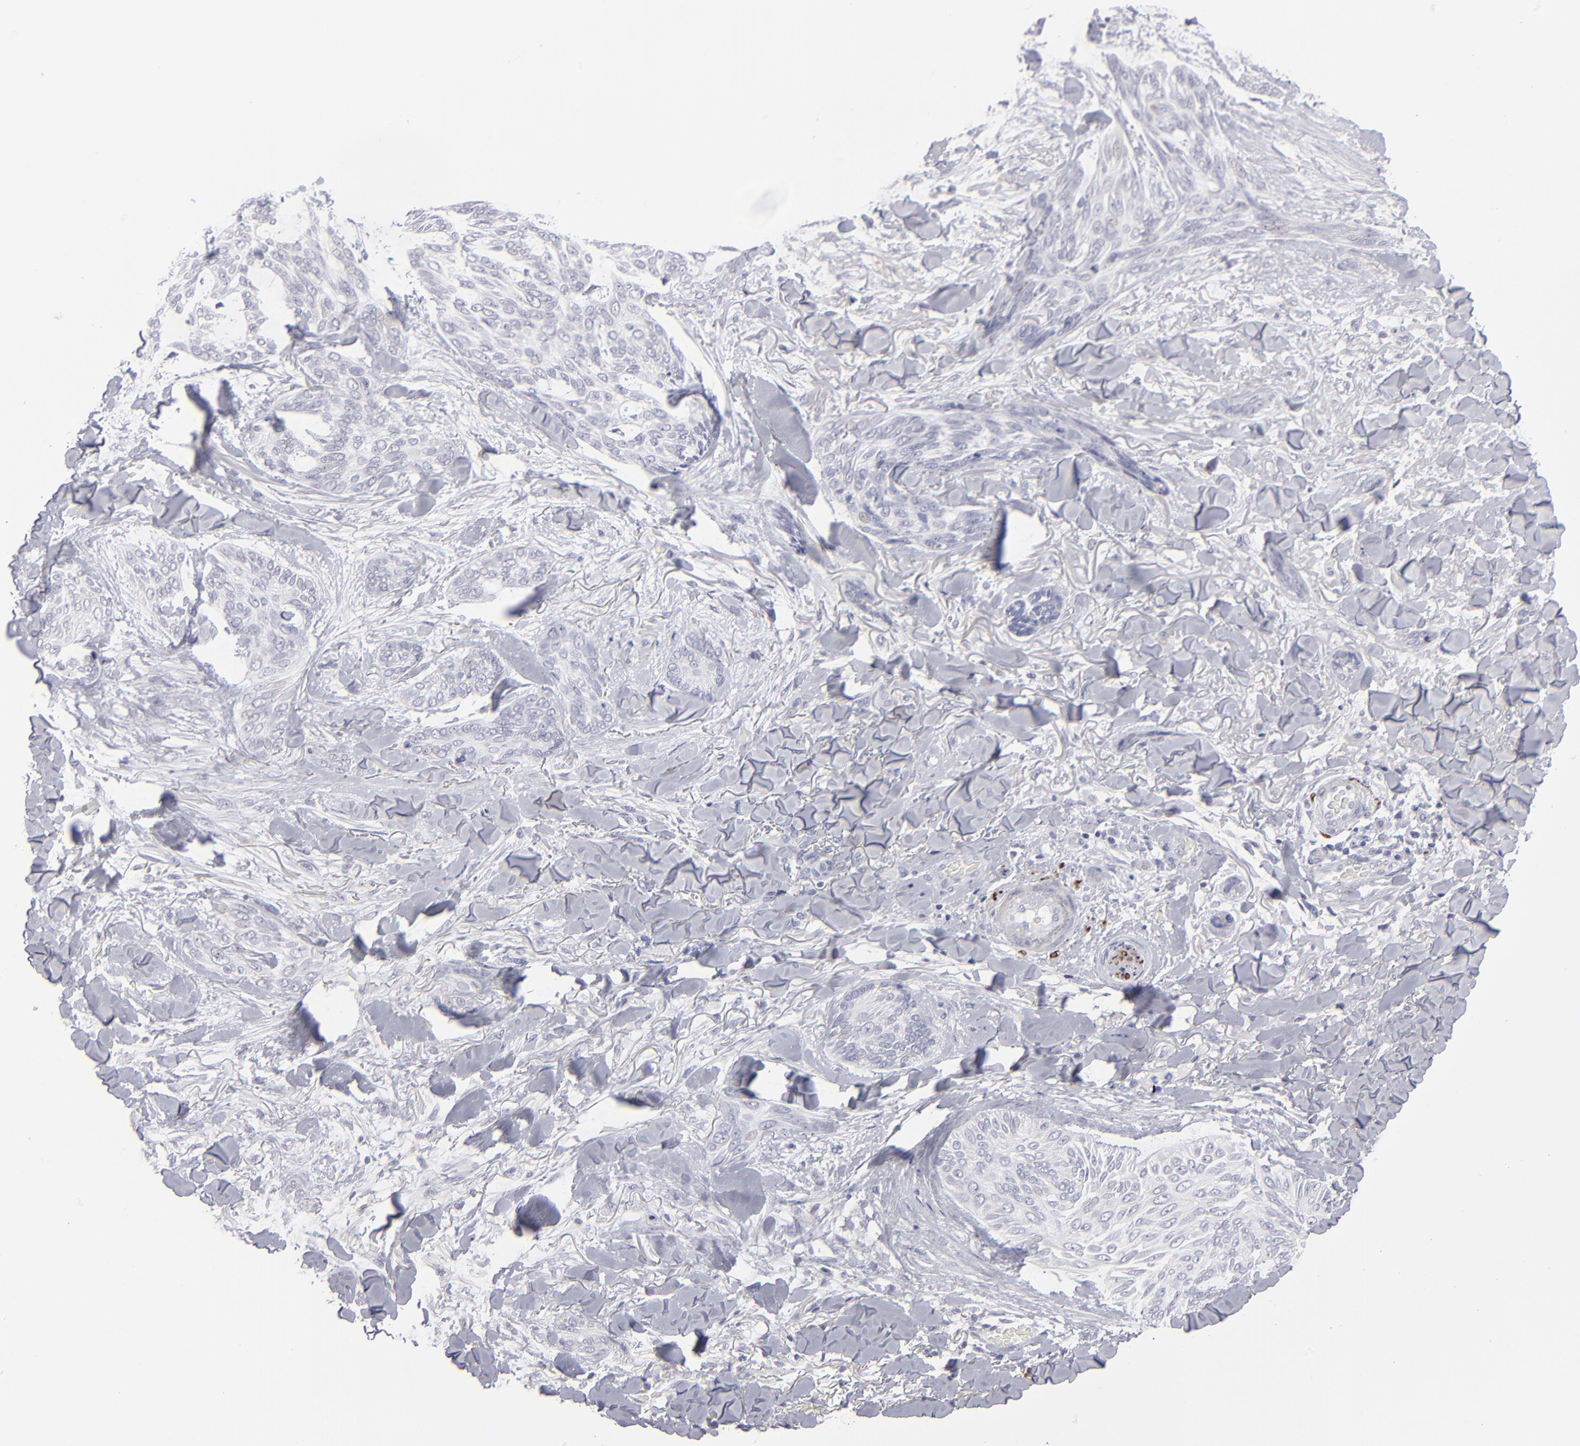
{"staining": {"intensity": "negative", "quantity": "none", "location": "none"}, "tissue": "skin cancer", "cell_type": "Tumor cells", "image_type": "cancer", "snomed": [{"axis": "morphology", "description": "Normal tissue, NOS"}, {"axis": "morphology", "description": "Basal cell carcinoma"}, {"axis": "topography", "description": "Skin"}], "caption": "High magnification brightfield microscopy of skin cancer stained with DAB (3,3'-diaminobenzidine) (brown) and counterstained with hematoxylin (blue): tumor cells show no significant staining. (DAB immunohistochemistry visualized using brightfield microscopy, high magnification).", "gene": "CADM3", "patient": {"sex": "female", "age": 71}}